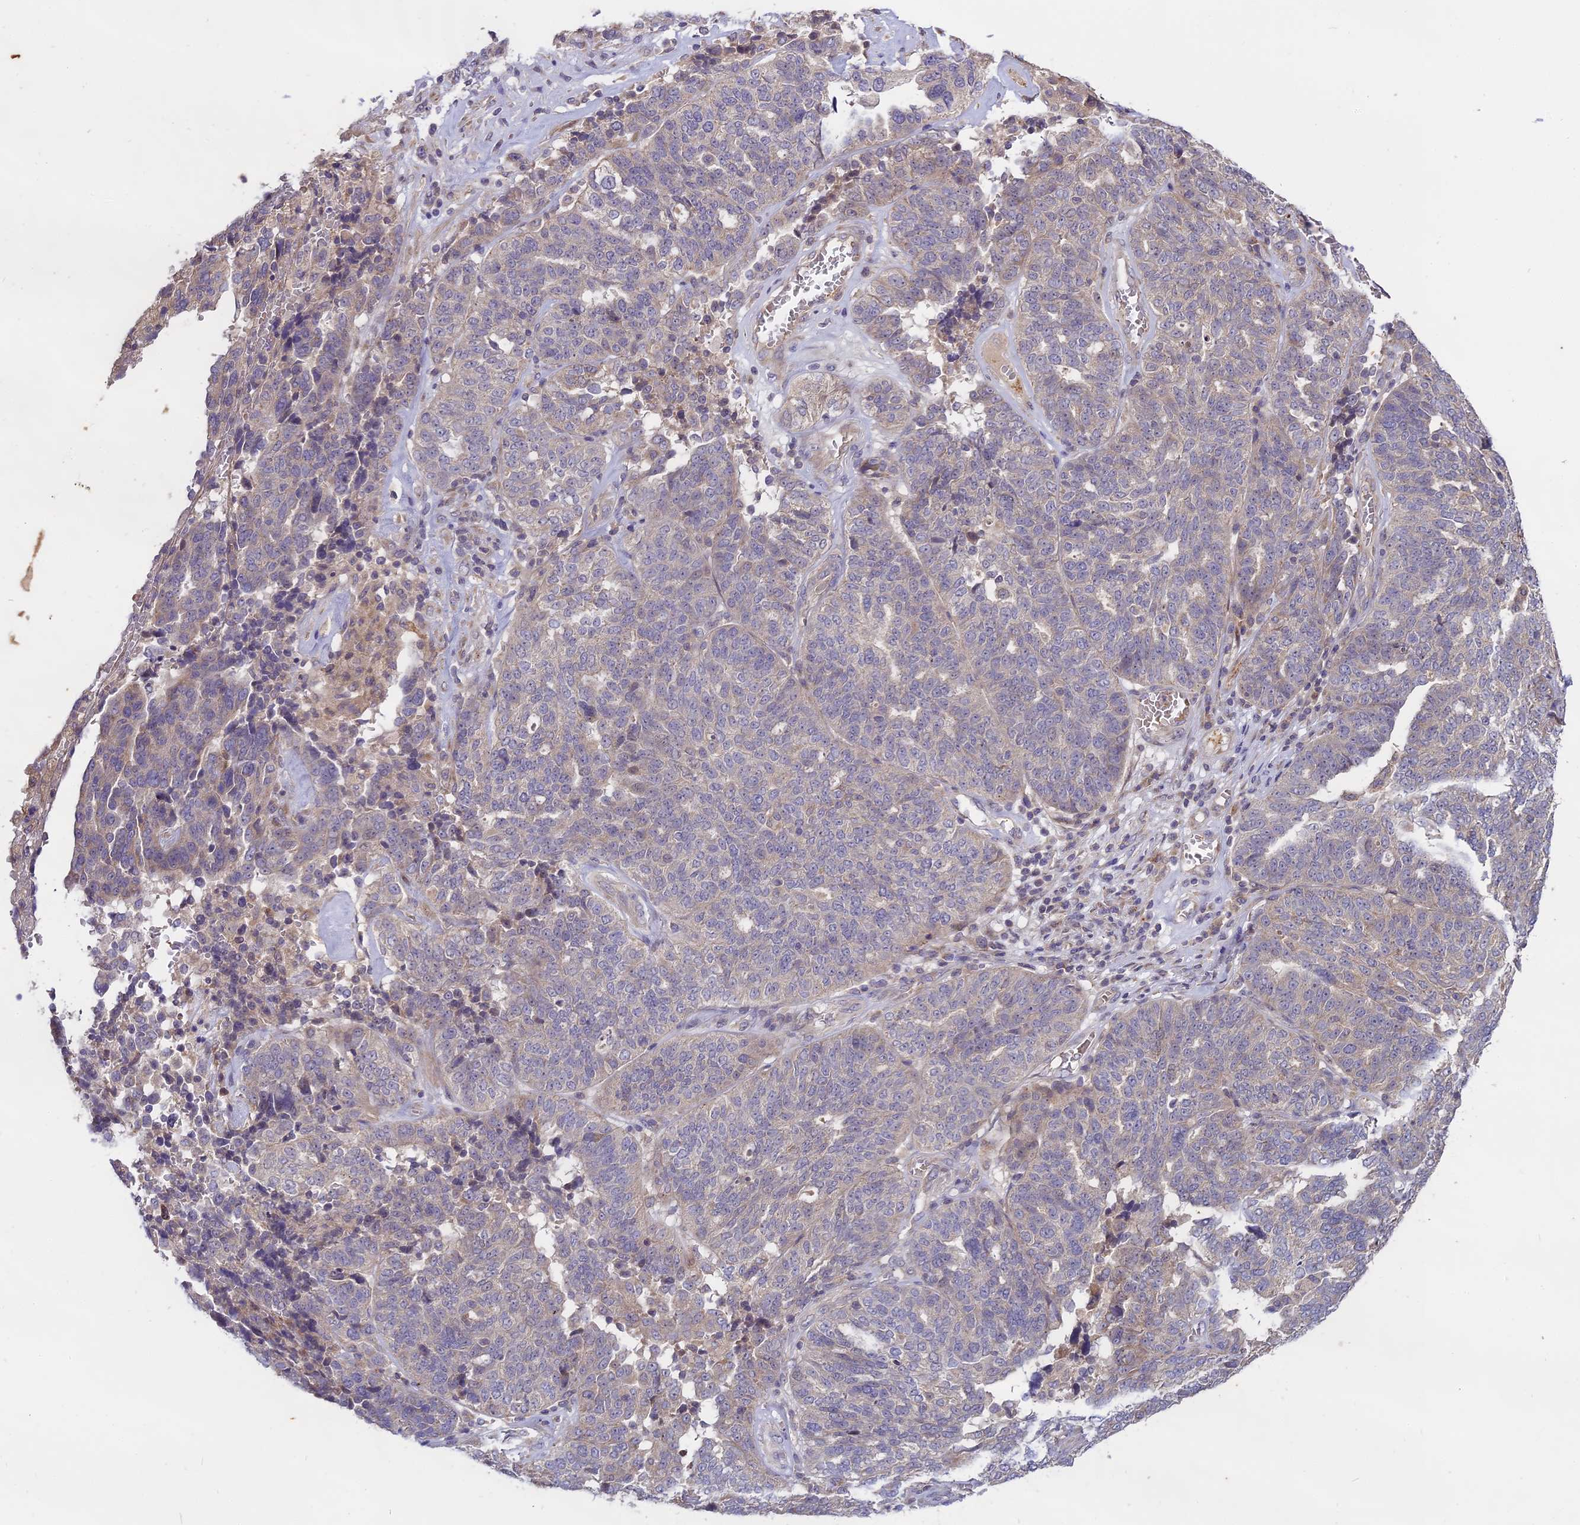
{"staining": {"intensity": "negative", "quantity": "none", "location": "none"}, "tissue": "ovarian cancer", "cell_type": "Tumor cells", "image_type": "cancer", "snomed": [{"axis": "morphology", "description": "Cystadenocarcinoma, serous, NOS"}, {"axis": "topography", "description": "Ovary"}], "caption": "Immunohistochemistry (IHC) image of neoplastic tissue: human ovarian serous cystadenocarcinoma stained with DAB (3,3'-diaminobenzidine) shows no significant protein staining in tumor cells.", "gene": "MEMO1", "patient": {"sex": "female", "age": 59}}